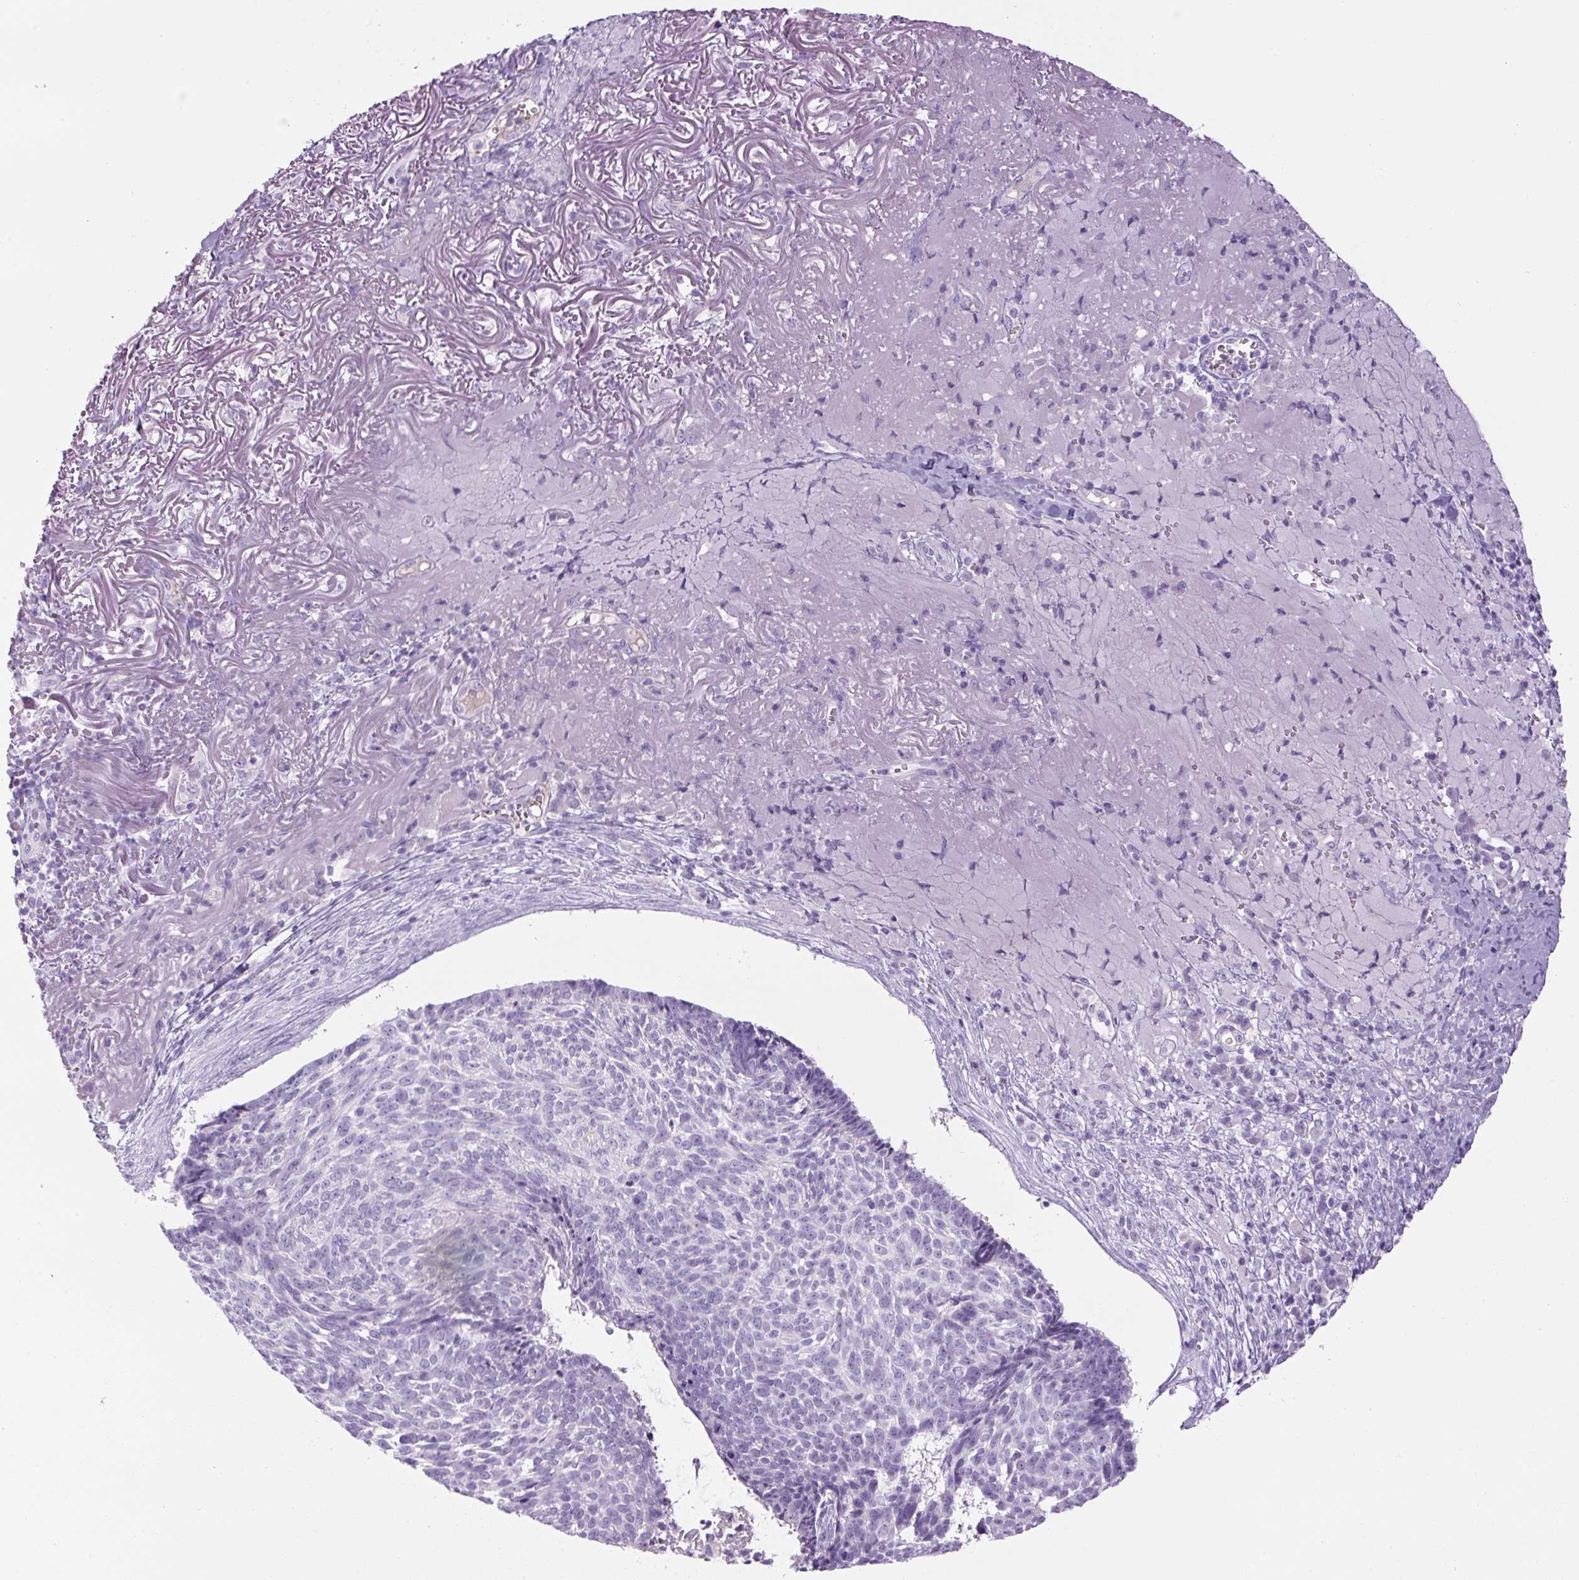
{"staining": {"intensity": "negative", "quantity": "none", "location": "none"}, "tissue": "skin cancer", "cell_type": "Tumor cells", "image_type": "cancer", "snomed": [{"axis": "morphology", "description": "Basal cell carcinoma"}, {"axis": "topography", "description": "Skin"}, {"axis": "topography", "description": "Skin of face"}], "caption": "This is an immunohistochemistry photomicrograph of skin basal cell carcinoma. There is no staining in tumor cells.", "gene": "RSPO4", "patient": {"sex": "female", "age": 95}}